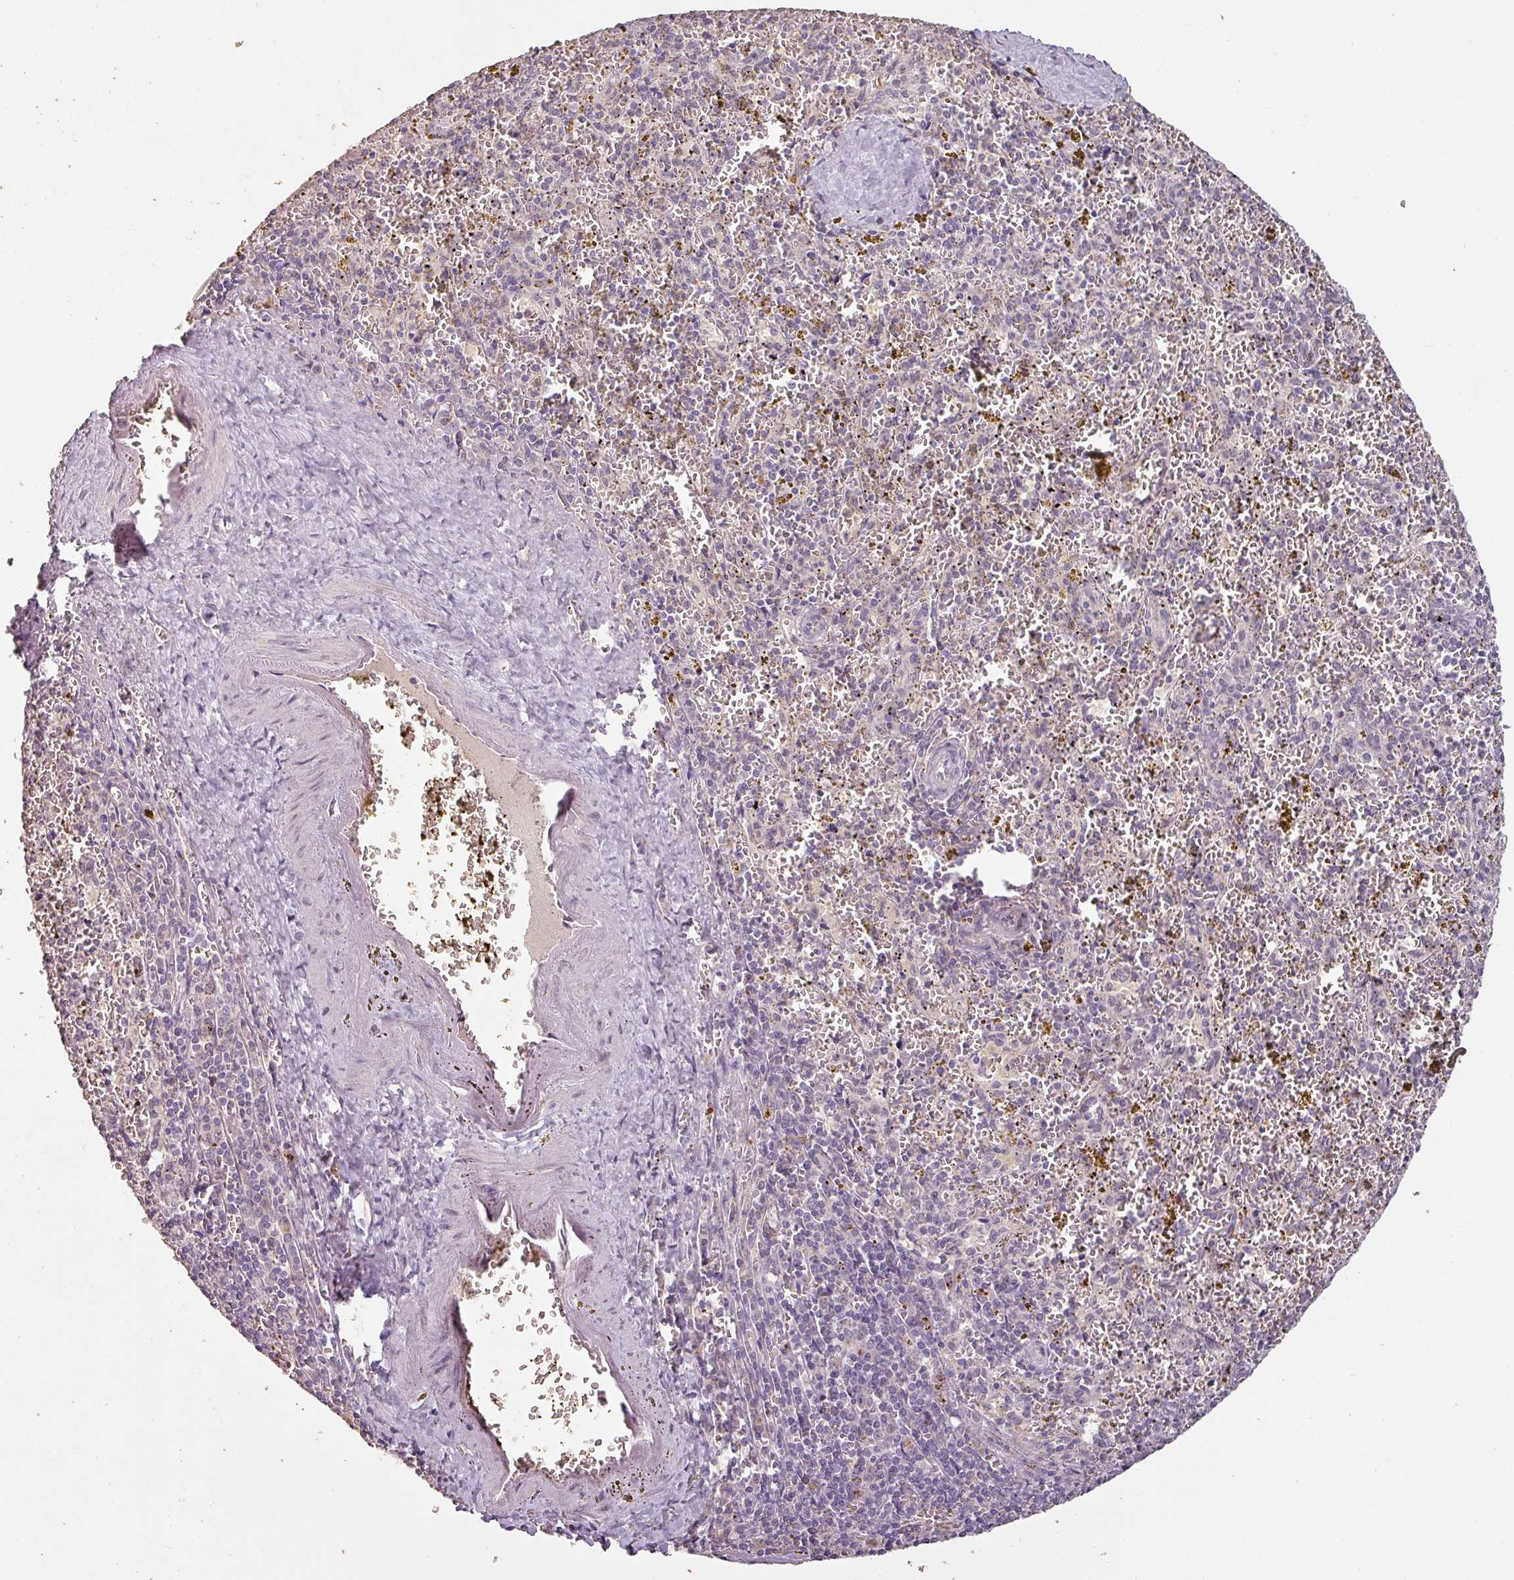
{"staining": {"intensity": "negative", "quantity": "none", "location": "none"}, "tissue": "spleen", "cell_type": "Cells in red pulp", "image_type": "normal", "snomed": [{"axis": "morphology", "description": "Normal tissue, NOS"}, {"axis": "topography", "description": "Spleen"}], "caption": "This is an IHC micrograph of normal human spleen. There is no staining in cells in red pulp.", "gene": "LYPLA1", "patient": {"sex": "male", "age": 57}}